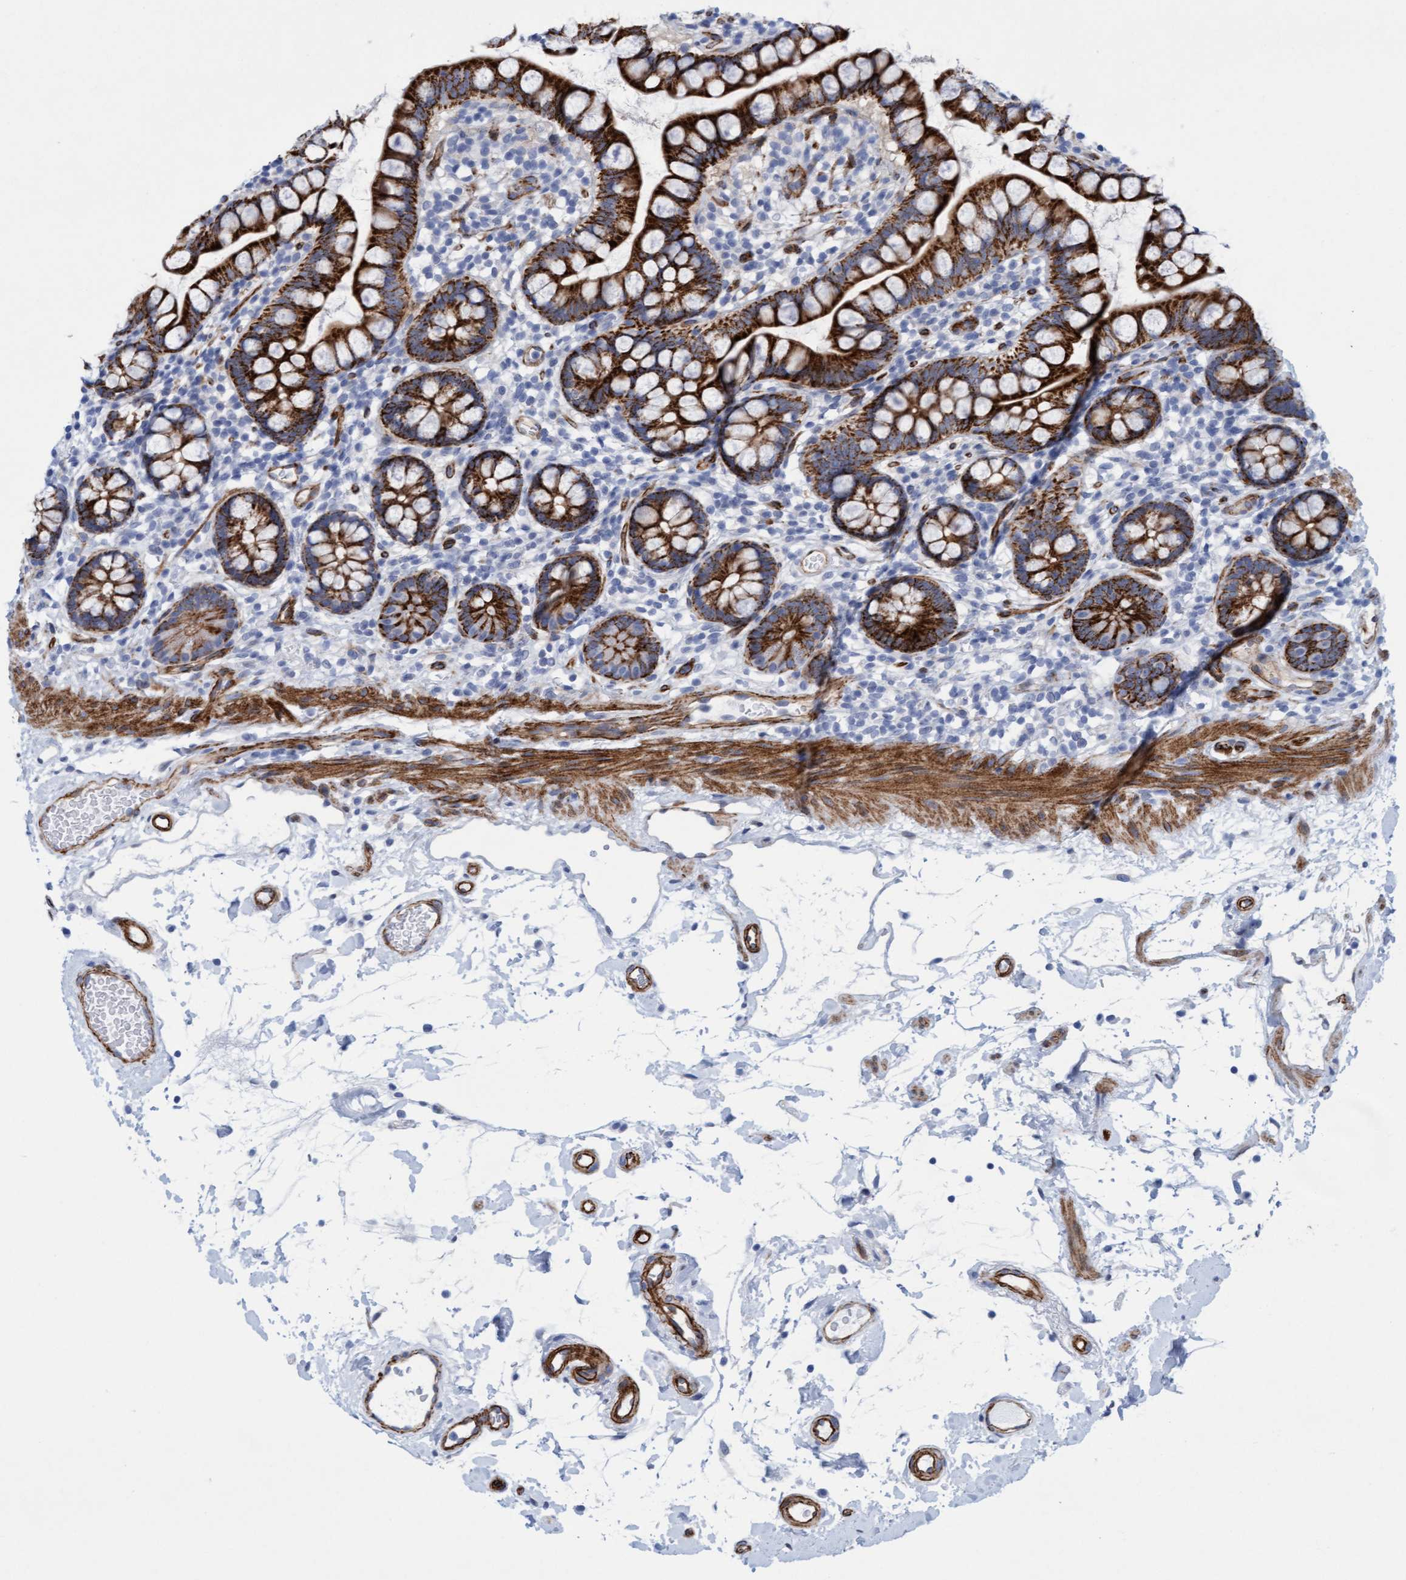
{"staining": {"intensity": "strong", "quantity": ">75%", "location": "cytoplasmic/membranous"}, "tissue": "small intestine", "cell_type": "Glandular cells", "image_type": "normal", "snomed": [{"axis": "morphology", "description": "Normal tissue, NOS"}, {"axis": "topography", "description": "Small intestine"}], "caption": "Small intestine stained for a protein (brown) shows strong cytoplasmic/membranous positive staining in approximately >75% of glandular cells.", "gene": "MTFR1", "patient": {"sex": "female", "age": 84}}